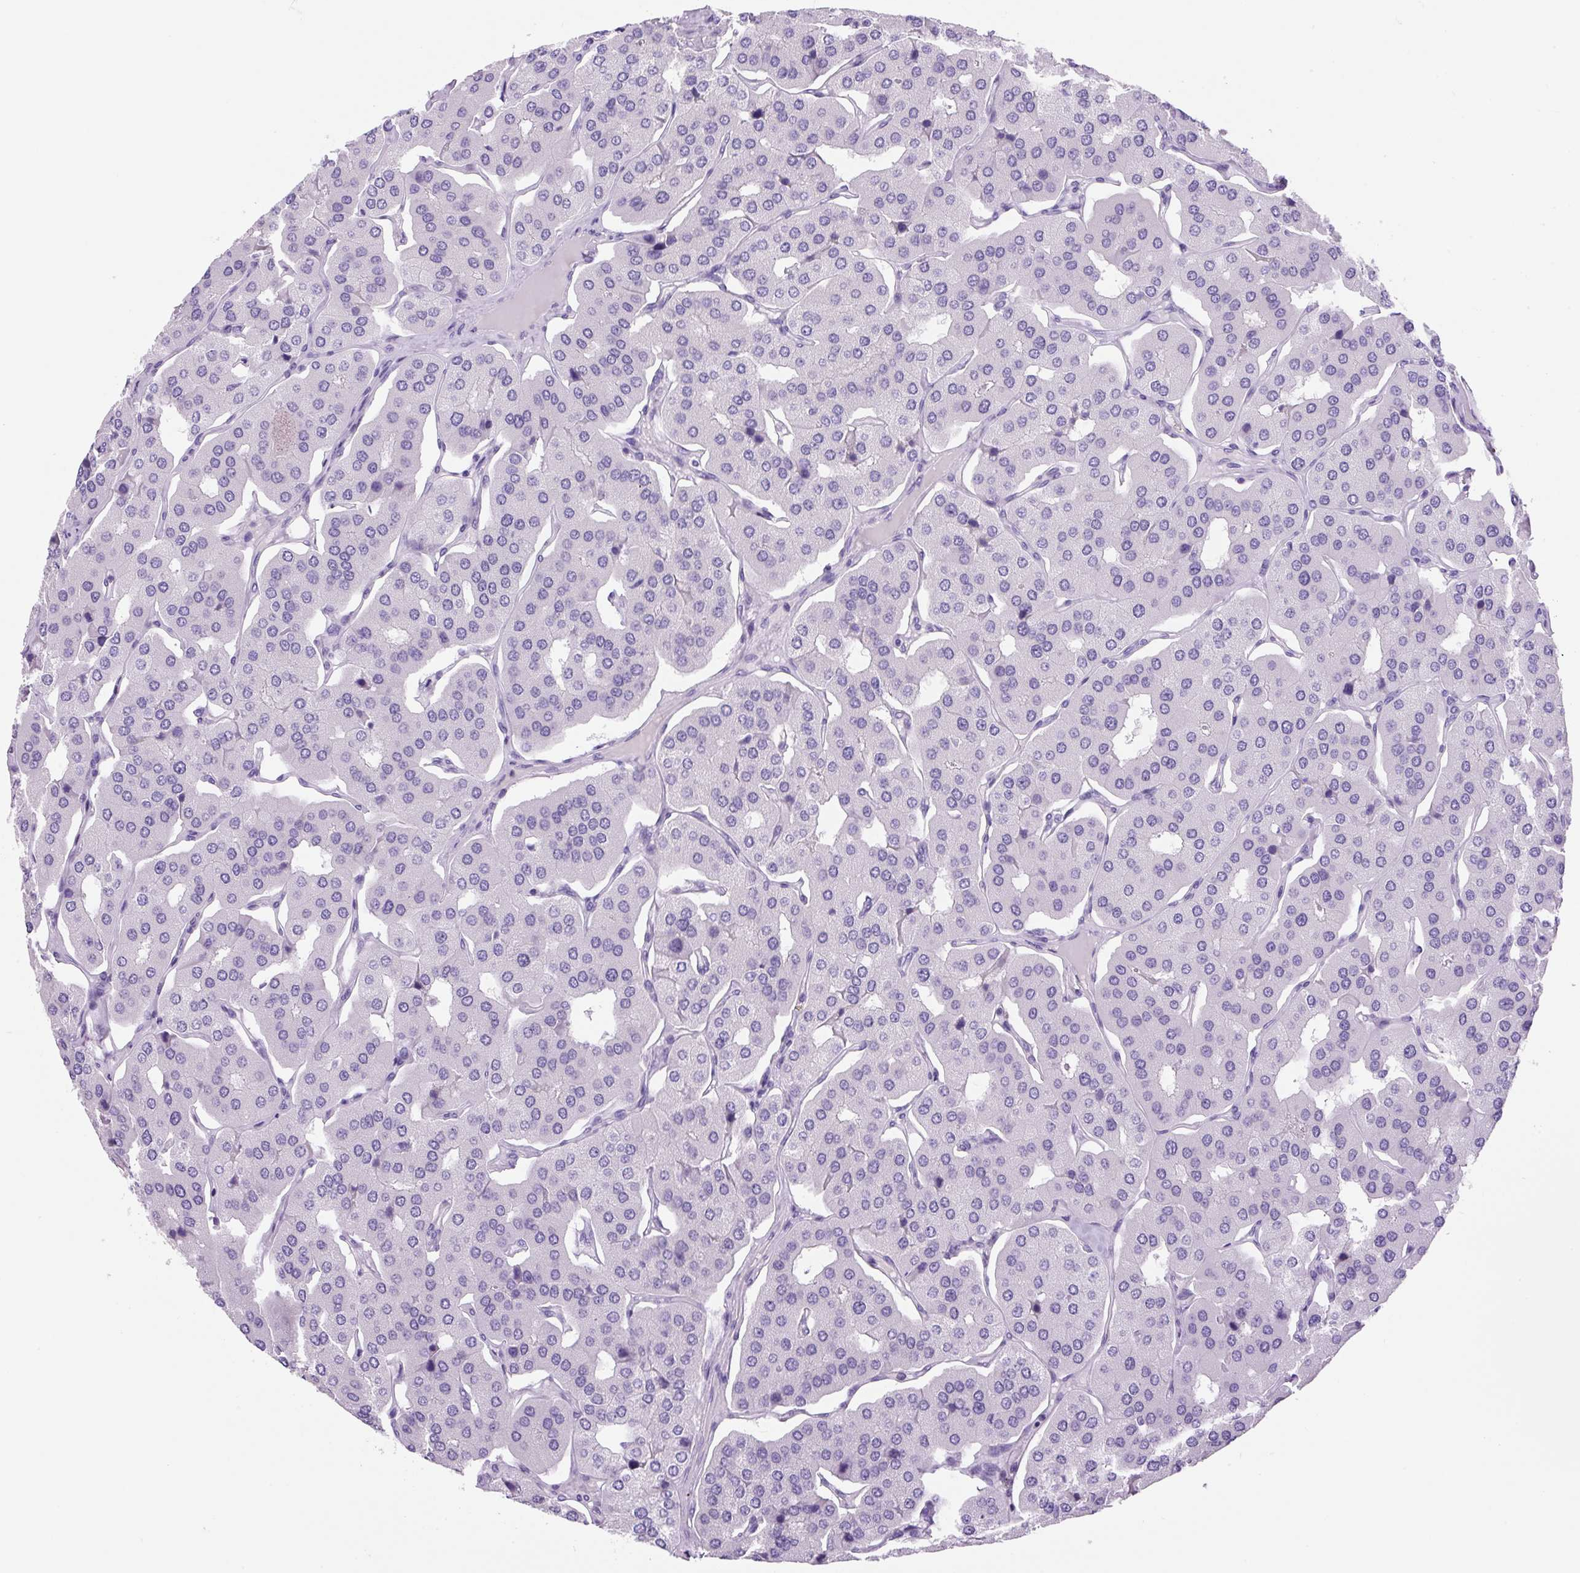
{"staining": {"intensity": "negative", "quantity": "none", "location": "none"}, "tissue": "parathyroid gland", "cell_type": "Glandular cells", "image_type": "normal", "snomed": [{"axis": "morphology", "description": "Normal tissue, NOS"}, {"axis": "morphology", "description": "Adenoma, NOS"}, {"axis": "topography", "description": "Parathyroid gland"}], "caption": "Parathyroid gland stained for a protein using IHC displays no staining glandular cells.", "gene": "PRRT1", "patient": {"sex": "female", "age": 86}}